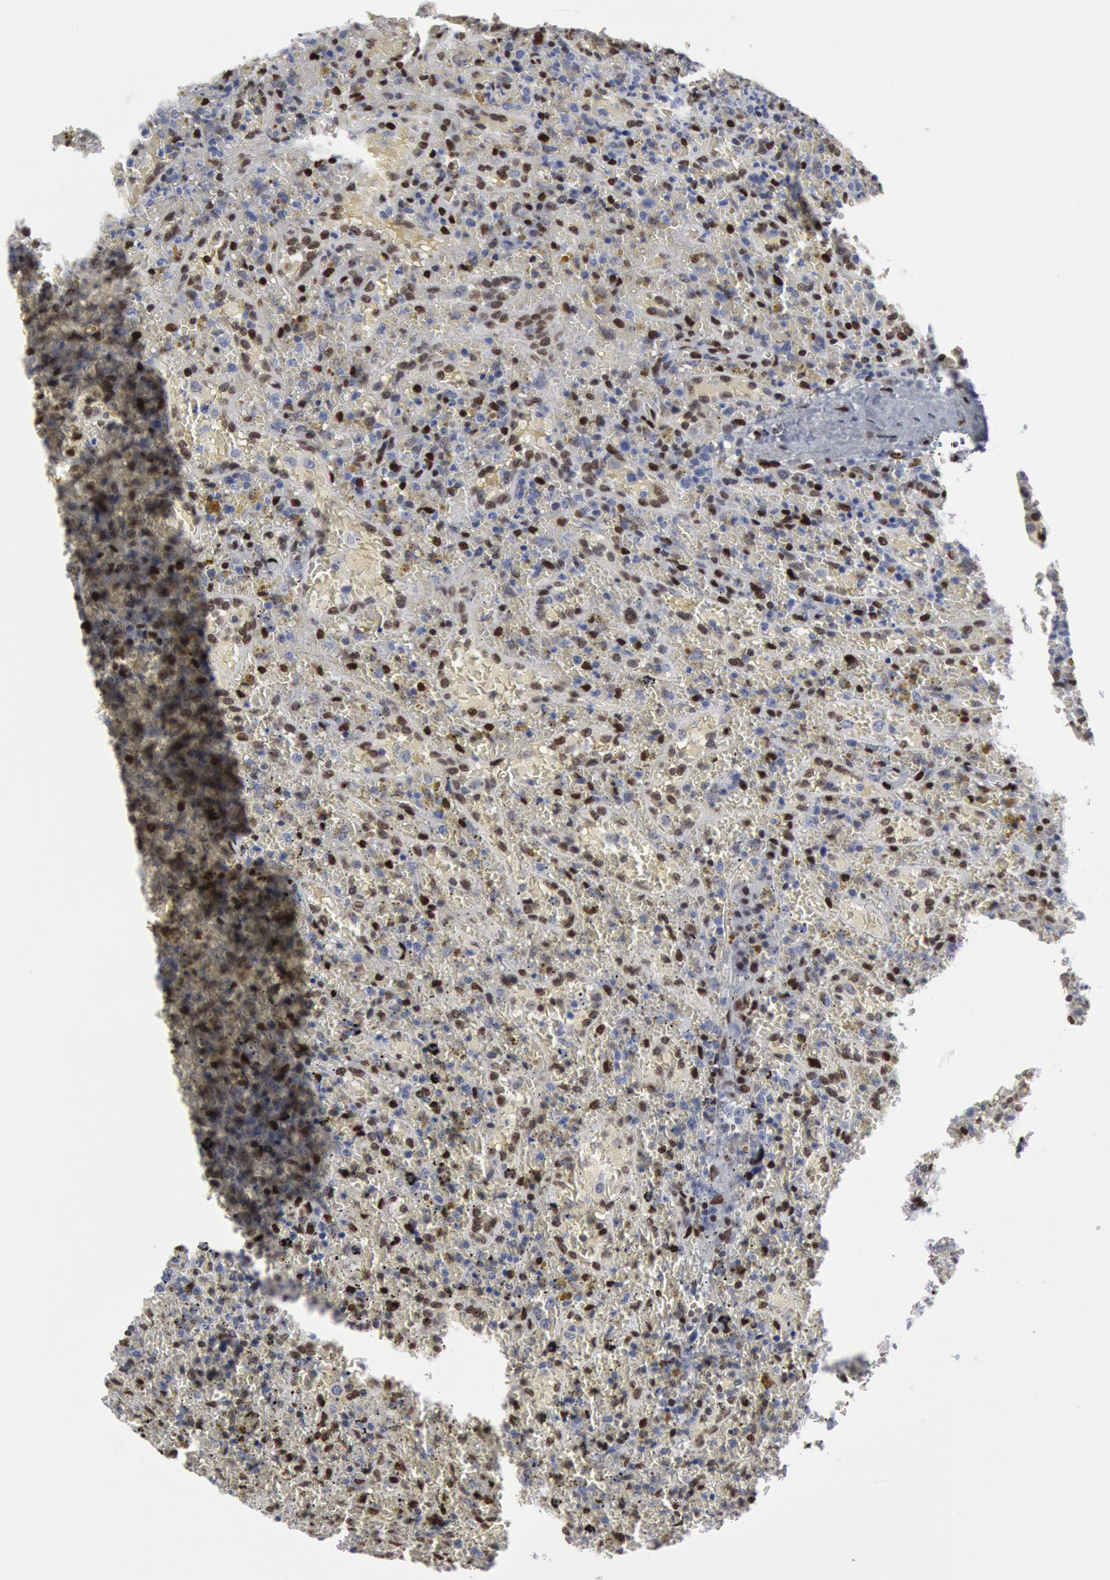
{"staining": {"intensity": "moderate", "quantity": "25%-75%", "location": "nuclear"}, "tissue": "lymphoma", "cell_type": "Tumor cells", "image_type": "cancer", "snomed": [{"axis": "morphology", "description": "Malignant lymphoma, non-Hodgkin's type, High grade"}, {"axis": "topography", "description": "Spleen"}, {"axis": "topography", "description": "Lymph node"}], "caption": "IHC (DAB) staining of lymphoma demonstrates moderate nuclear protein expression in about 25%-75% of tumor cells.", "gene": "MECP2", "patient": {"sex": "female", "age": 70}}